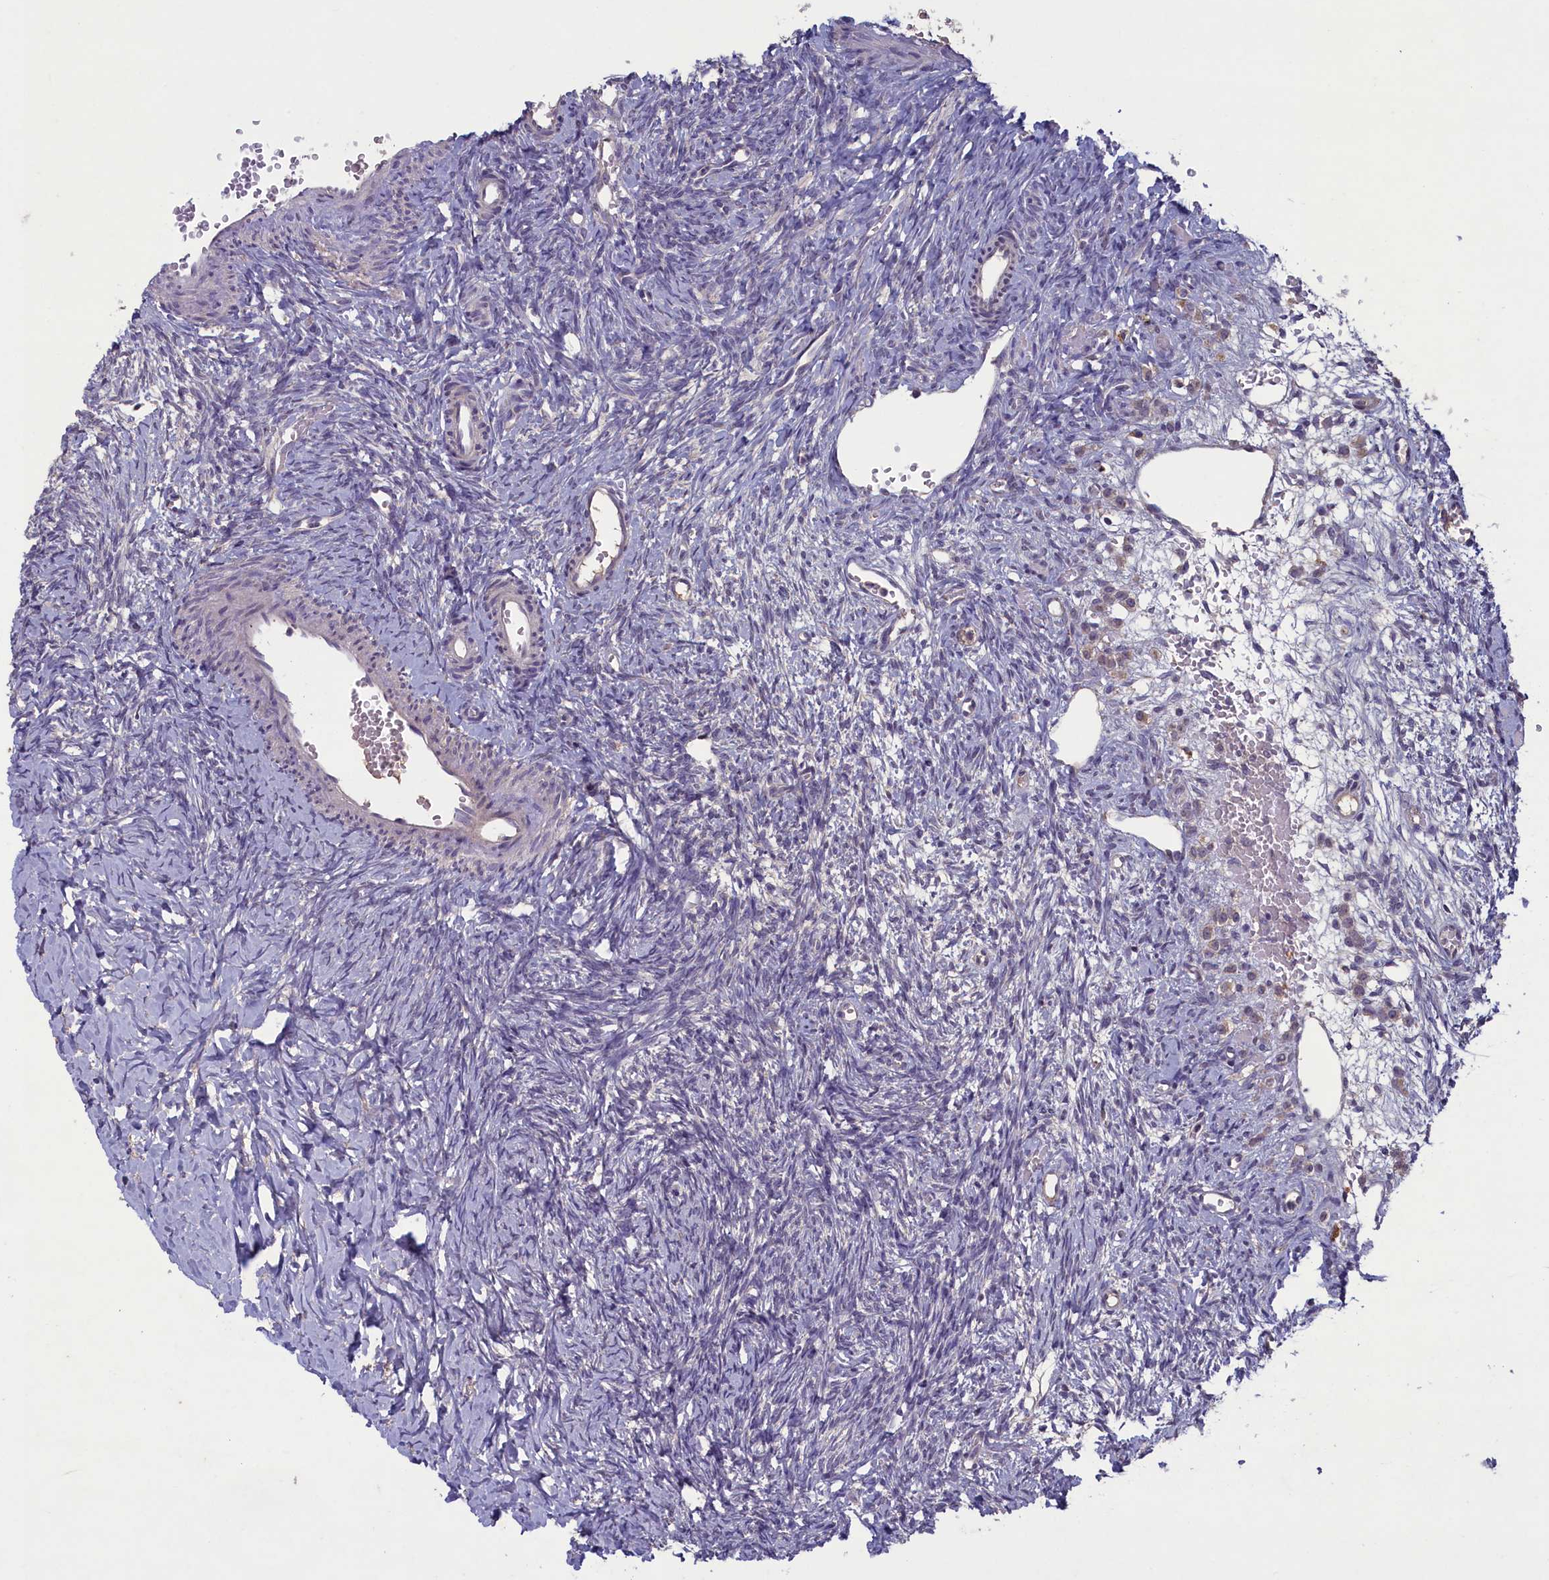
{"staining": {"intensity": "negative", "quantity": "none", "location": "none"}, "tissue": "ovary", "cell_type": "Ovarian stroma cells", "image_type": "normal", "snomed": [{"axis": "morphology", "description": "Normal tissue, NOS"}, {"axis": "topography", "description": "Ovary"}], "caption": "DAB (3,3'-diaminobenzidine) immunohistochemical staining of unremarkable human ovary displays no significant expression in ovarian stroma cells. The staining is performed using DAB (3,3'-diaminobenzidine) brown chromogen with nuclei counter-stained in using hematoxylin.", "gene": "ATF7IP2", "patient": {"sex": "female", "age": 39}}